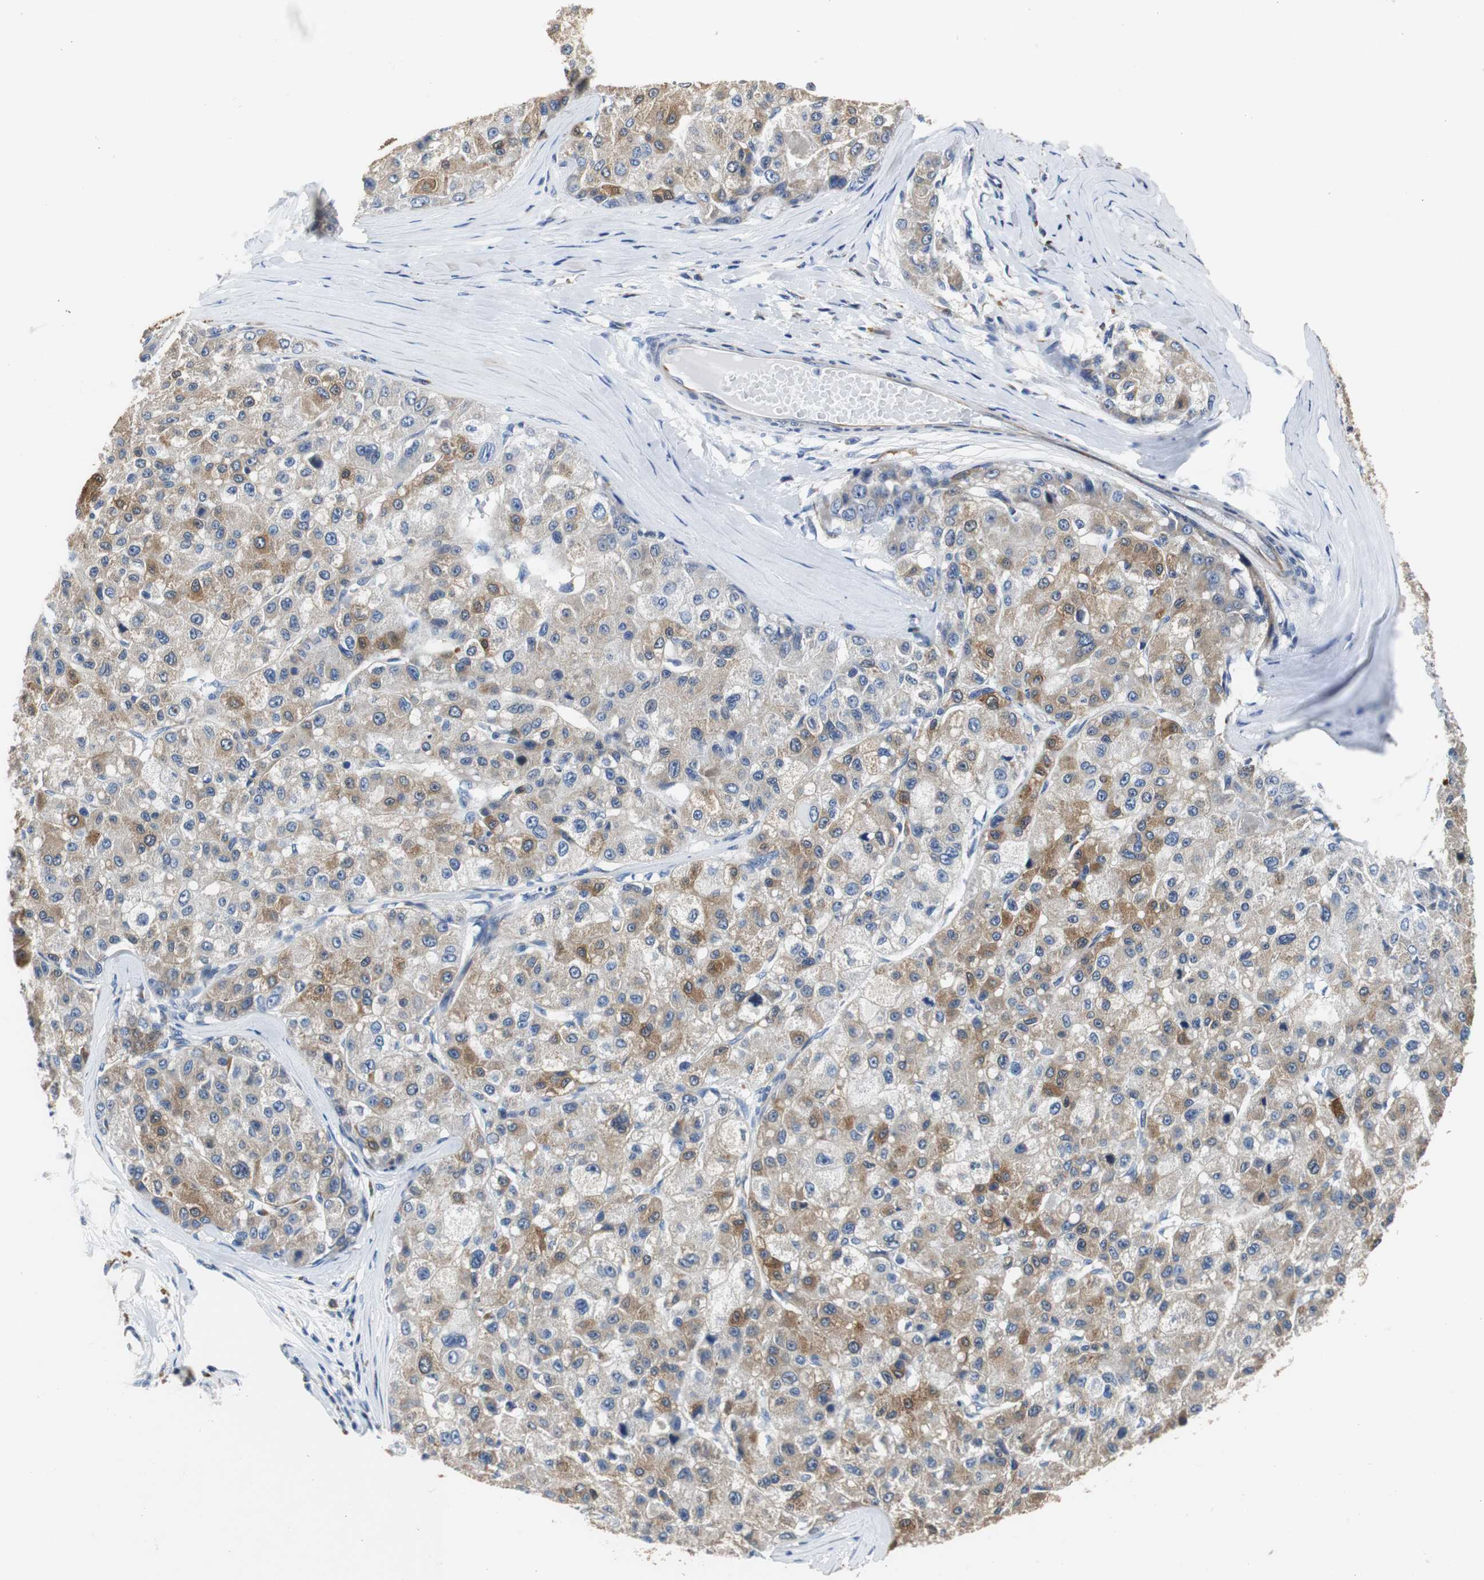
{"staining": {"intensity": "moderate", "quantity": "25%-75%", "location": "cytoplasmic/membranous"}, "tissue": "liver cancer", "cell_type": "Tumor cells", "image_type": "cancer", "snomed": [{"axis": "morphology", "description": "Carcinoma, Hepatocellular, NOS"}, {"axis": "topography", "description": "Liver"}], "caption": "High-power microscopy captured an immunohistochemistry image of liver cancer (hepatocellular carcinoma), revealing moderate cytoplasmic/membranous expression in approximately 25%-75% of tumor cells.", "gene": "PCK1", "patient": {"sex": "male", "age": 80}}